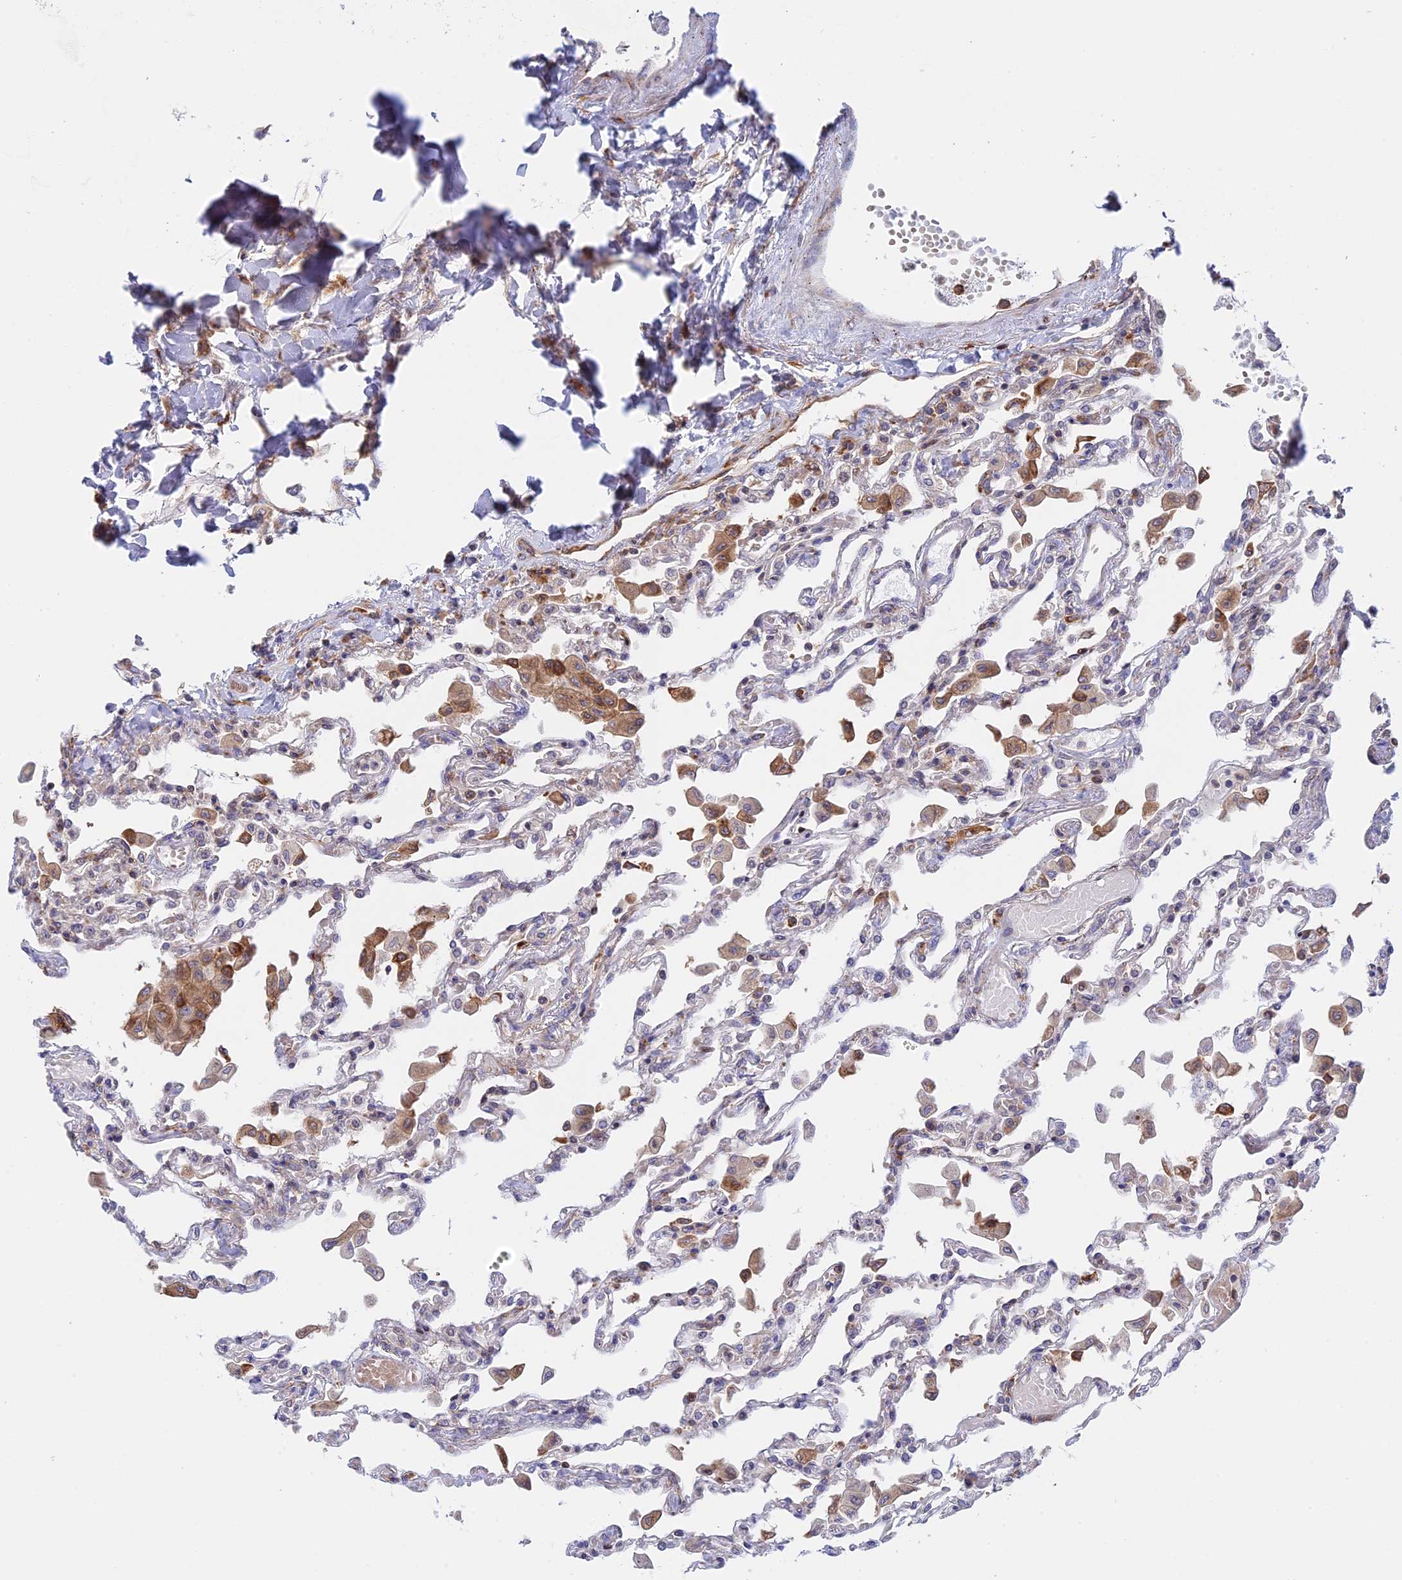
{"staining": {"intensity": "negative", "quantity": "none", "location": "none"}, "tissue": "lung", "cell_type": "Alveolar cells", "image_type": "normal", "snomed": [{"axis": "morphology", "description": "Normal tissue, NOS"}, {"axis": "topography", "description": "Bronchus"}, {"axis": "topography", "description": "Lung"}], "caption": "This is an immunohistochemistry (IHC) histopathology image of normal lung. There is no staining in alveolar cells.", "gene": "GMIP", "patient": {"sex": "female", "age": 49}}